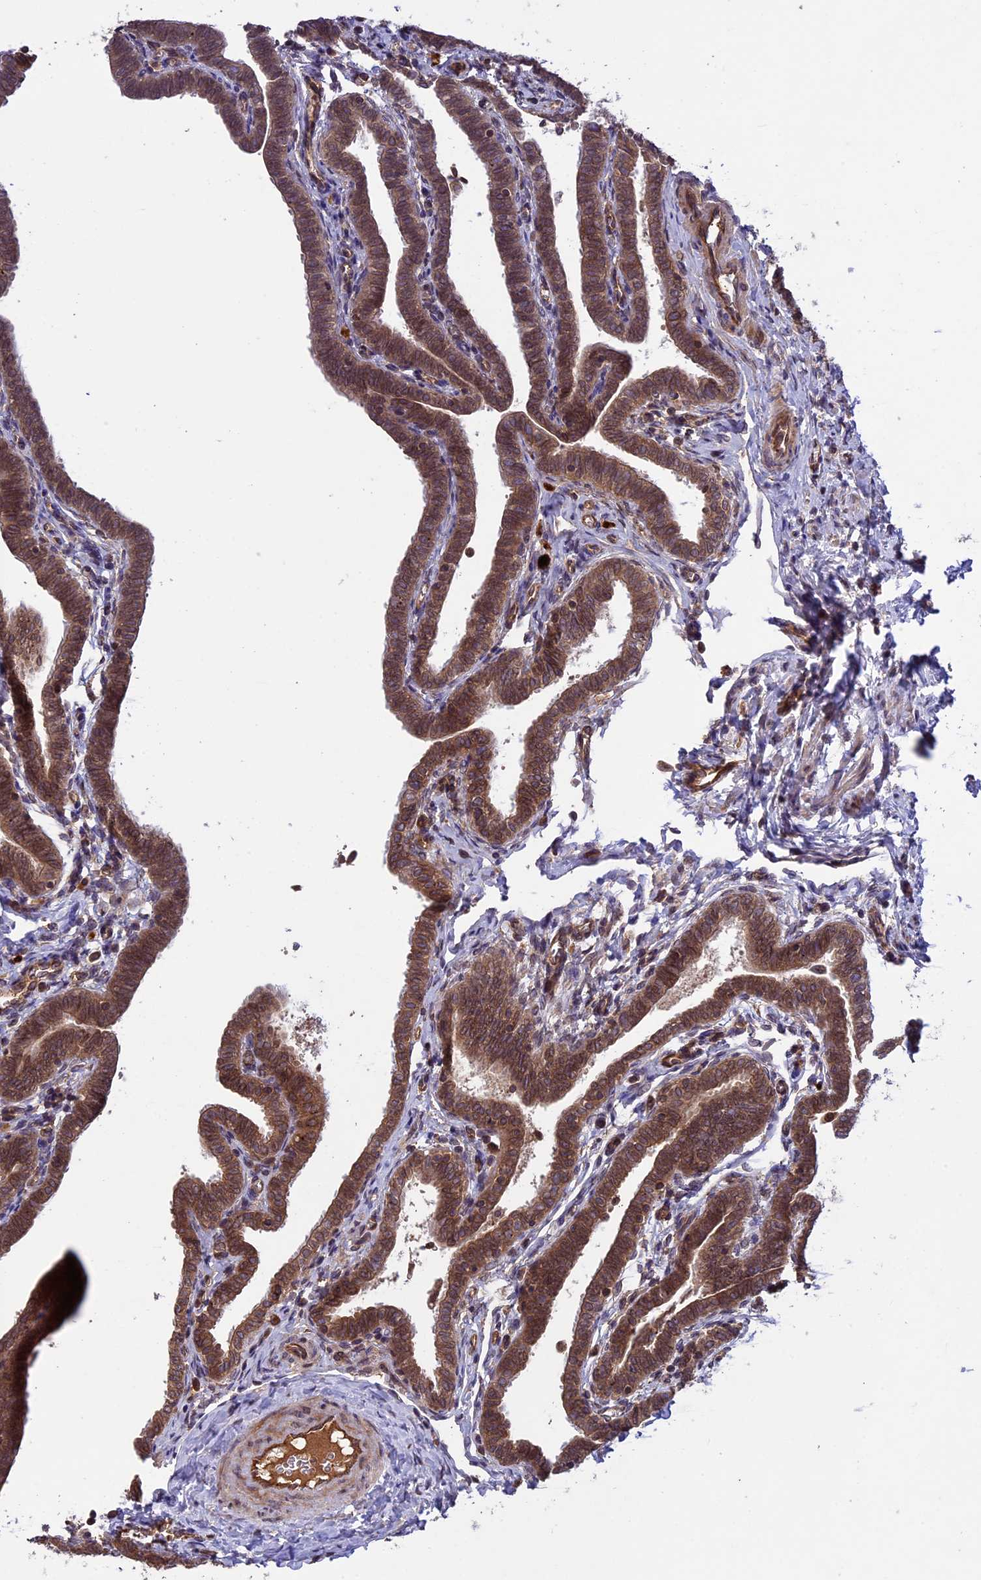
{"staining": {"intensity": "moderate", "quantity": ">75%", "location": "cytoplasmic/membranous,nuclear"}, "tissue": "fallopian tube", "cell_type": "Glandular cells", "image_type": "normal", "snomed": [{"axis": "morphology", "description": "Normal tissue, NOS"}, {"axis": "topography", "description": "Fallopian tube"}], "caption": "This micrograph shows immunohistochemistry staining of benign fallopian tube, with medium moderate cytoplasmic/membranous,nuclear staining in approximately >75% of glandular cells.", "gene": "CCDC125", "patient": {"sex": "female", "age": 36}}